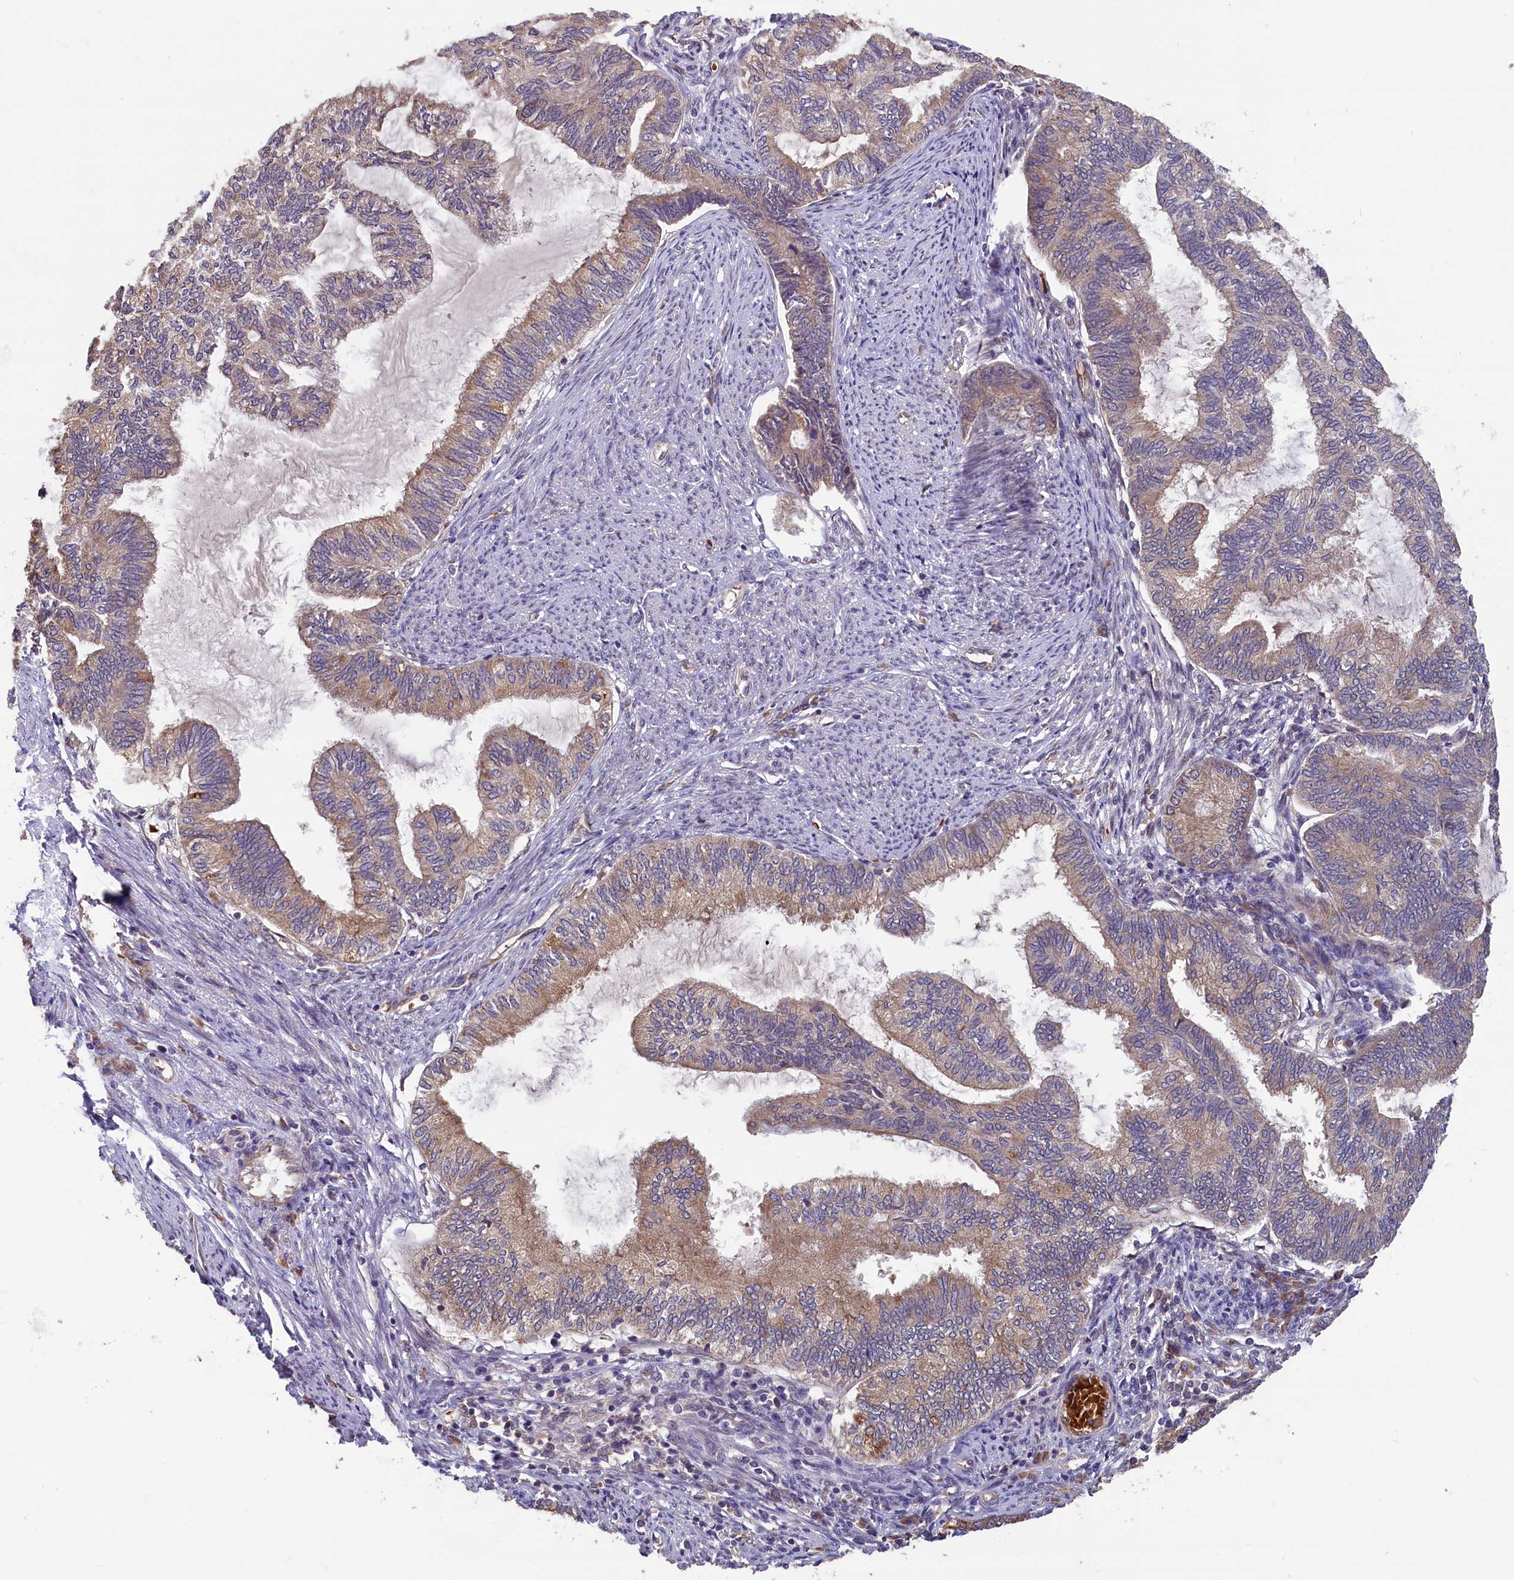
{"staining": {"intensity": "moderate", "quantity": ">75%", "location": "cytoplasmic/membranous"}, "tissue": "endometrial cancer", "cell_type": "Tumor cells", "image_type": "cancer", "snomed": [{"axis": "morphology", "description": "Adenocarcinoma, NOS"}, {"axis": "topography", "description": "Endometrium"}], "caption": "Immunohistochemistry image of human endometrial cancer (adenocarcinoma) stained for a protein (brown), which exhibits medium levels of moderate cytoplasmic/membranous staining in about >75% of tumor cells.", "gene": "CCDC9B", "patient": {"sex": "female", "age": 86}}